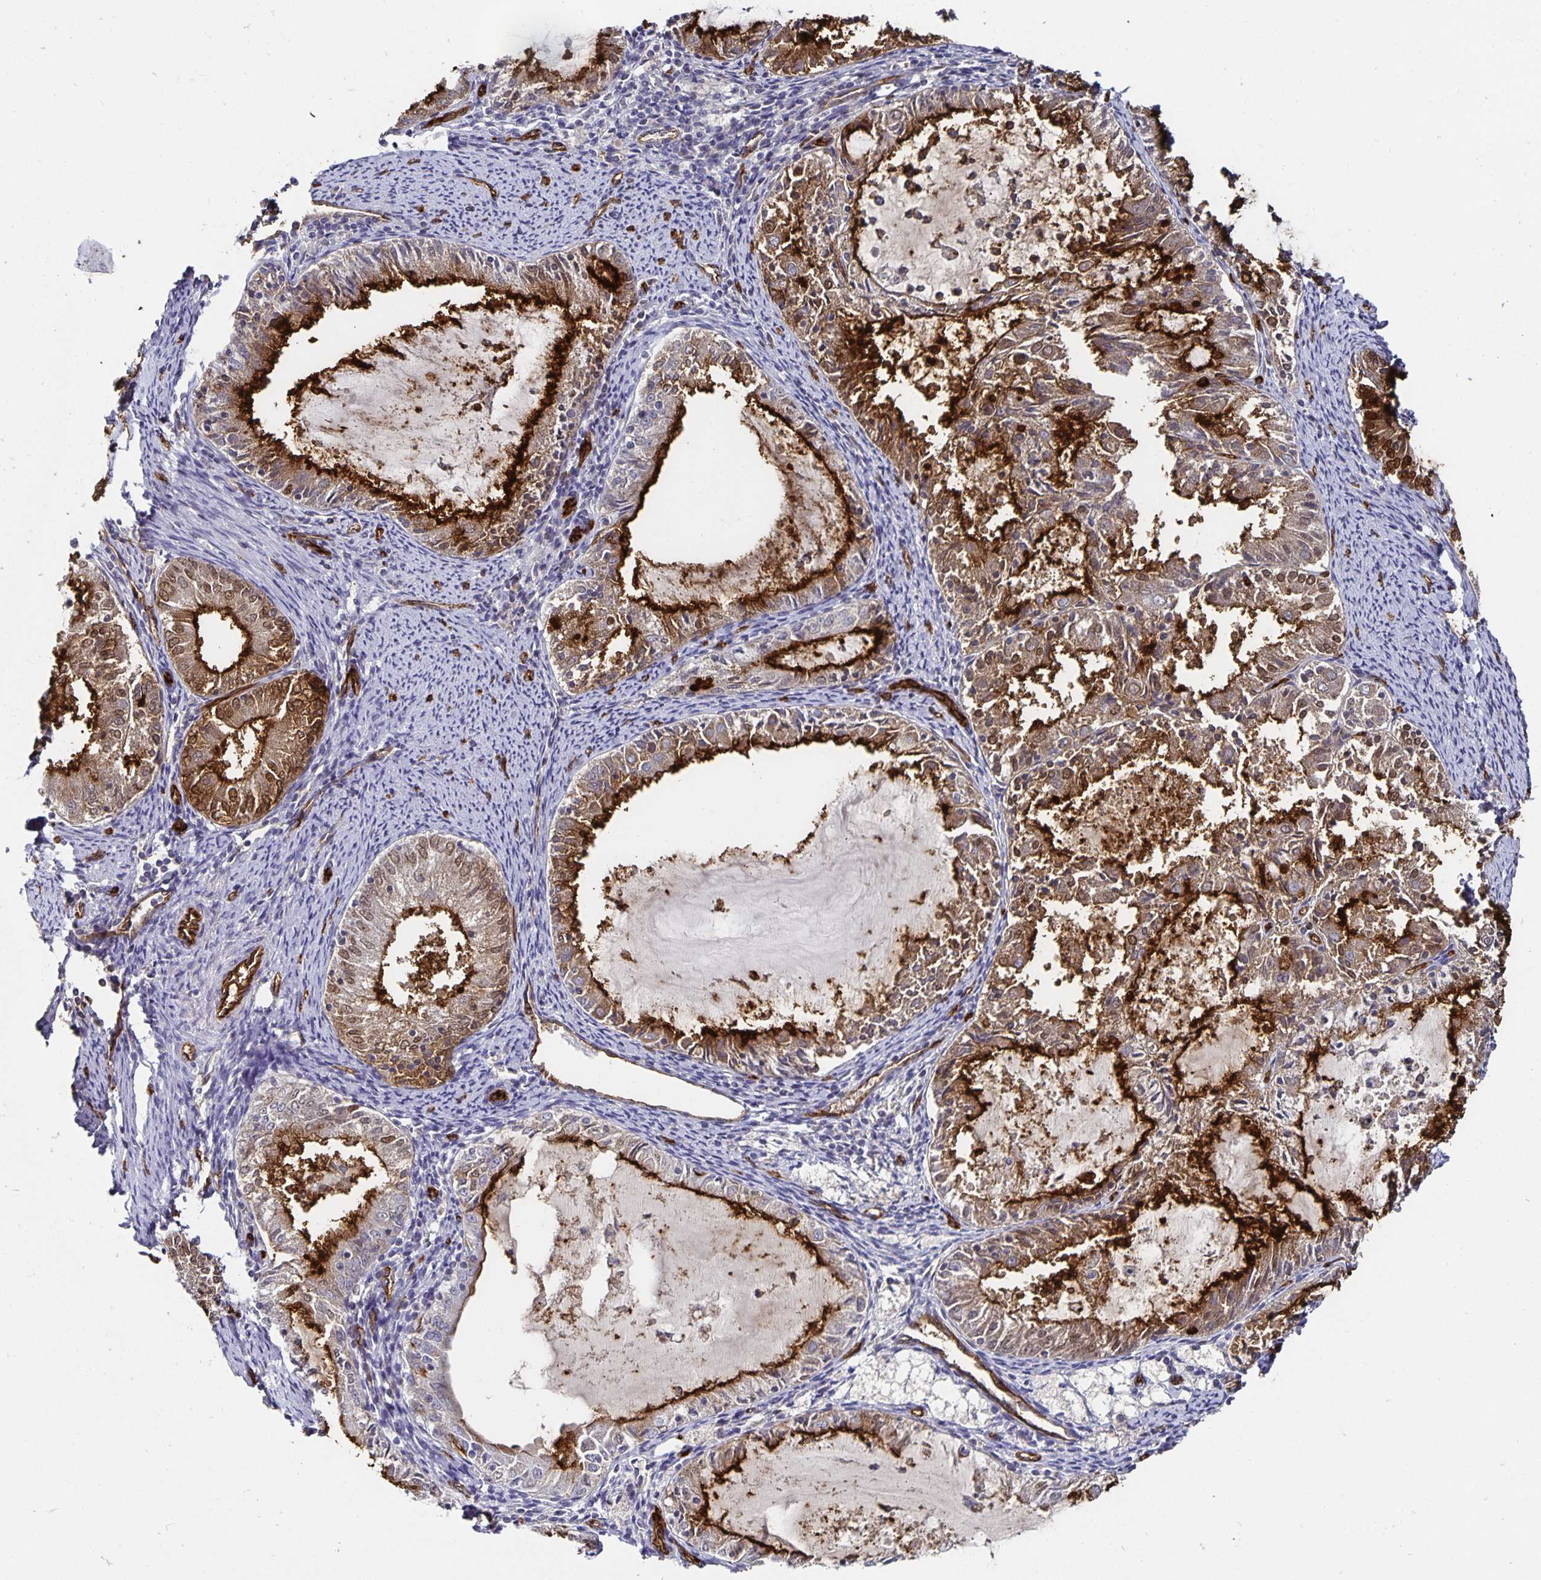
{"staining": {"intensity": "strong", "quantity": "25%-75%", "location": "cytoplasmic/membranous"}, "tissue": "endometrial cancer", "cell_type": "Tumor cells", "image_type": "cancer", "snomed": [{"axis": "morphology", "description": "Adenocarcinoma, NOS"}, {"axis": "topography", "description": "Endometrium"}], "caption": "IHC micrograph of human endometrial cancer (adenocarcinoma) stained for a protein (brown), which exhibits high levels of strong cytoplasmic/membranous staining in approximately 25%-75% of tumor cells.", "gene": "PODXL", "patient": {"sex": "female", "age": 57}}